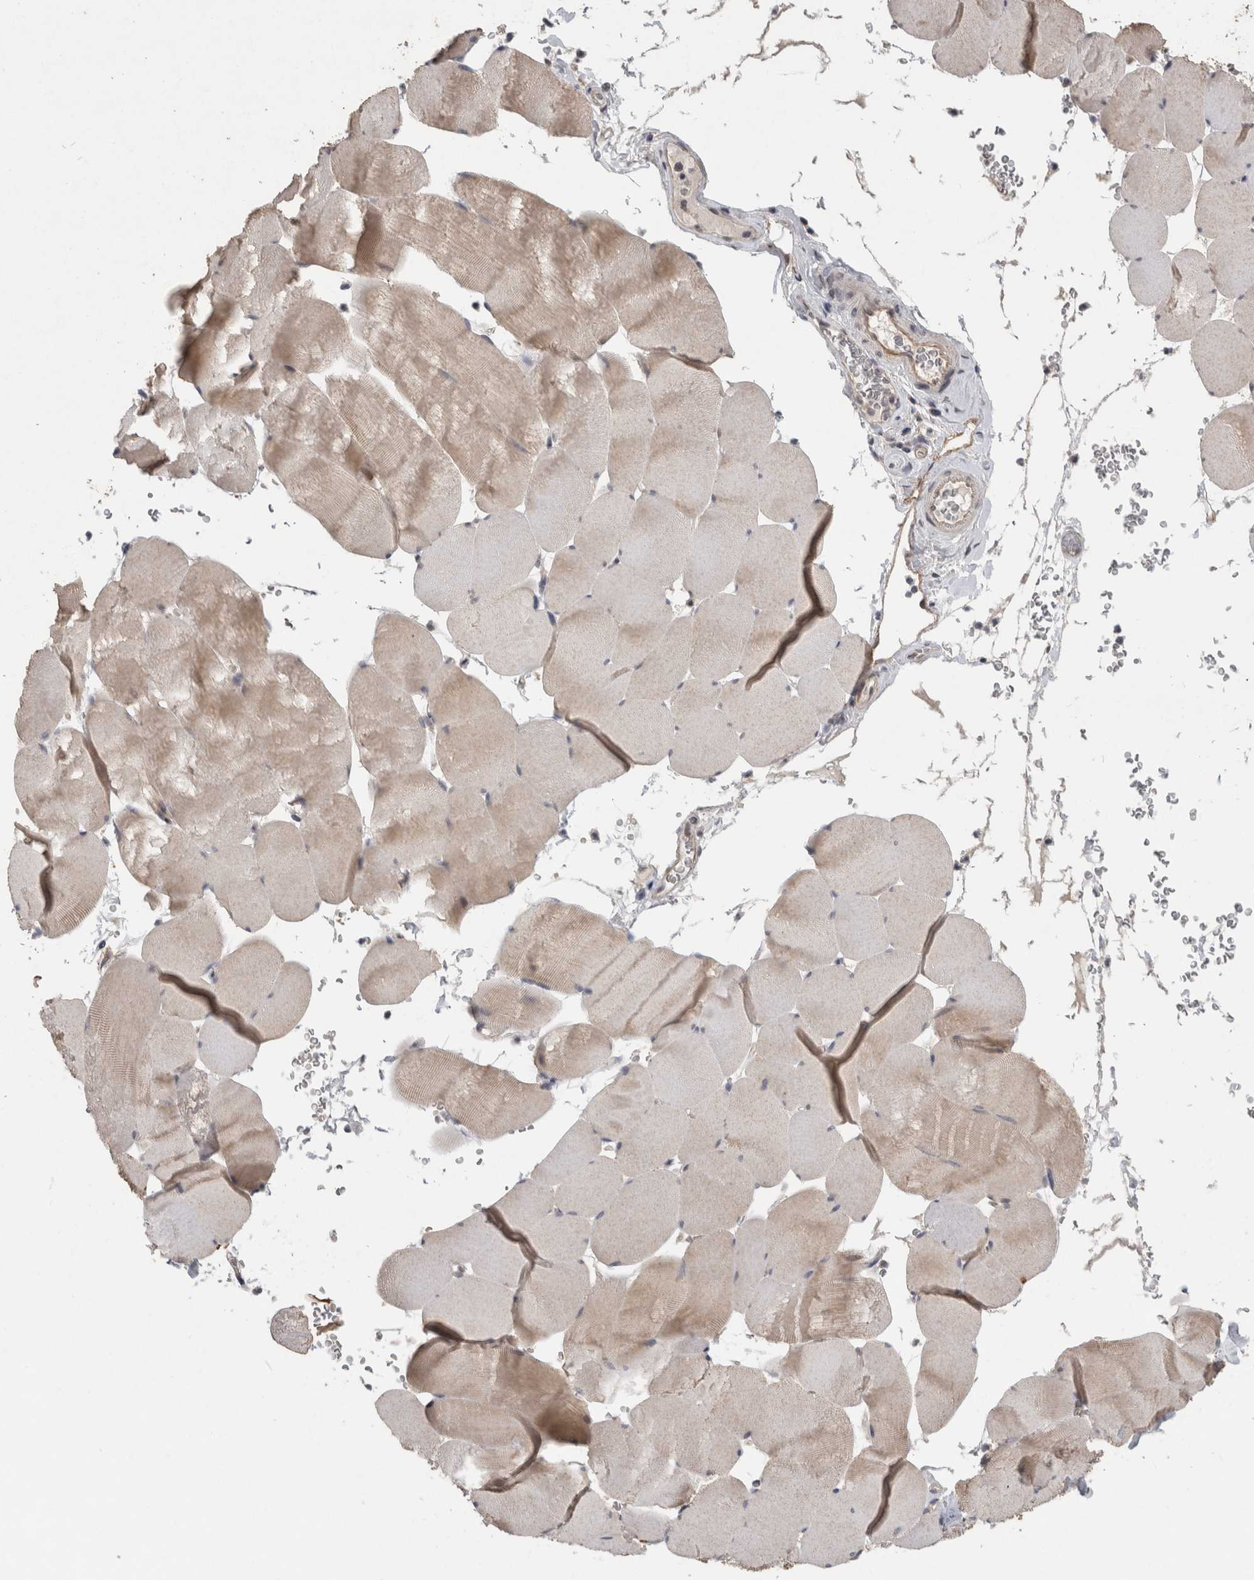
{"staining": {"intensity": "weak", "quantity": "<25%", "location": "cytoplasmic/membranous"}, "tissue": "skeletal muscle", "cell_type": "Myocytes", "image_type": "normal", "snomed": [{"axis": "morphology", "description": "Normal tissue, NOS"}, {"axis": "topography", "description": "Skeletal muscle"}], "caption": "Immunohistochemical staining of unremarkable skeletal muscle shows no significant positivity in myocytes. The staining was performed using DAB (3,3'-diaminobenzidine) to visualize the protein expression in brown, while the nuclei were stained in blue with hematoxylin (Magnification: 20x).", "gene": "RHPN1", "patient": {"sex": "male", "age": 62}}